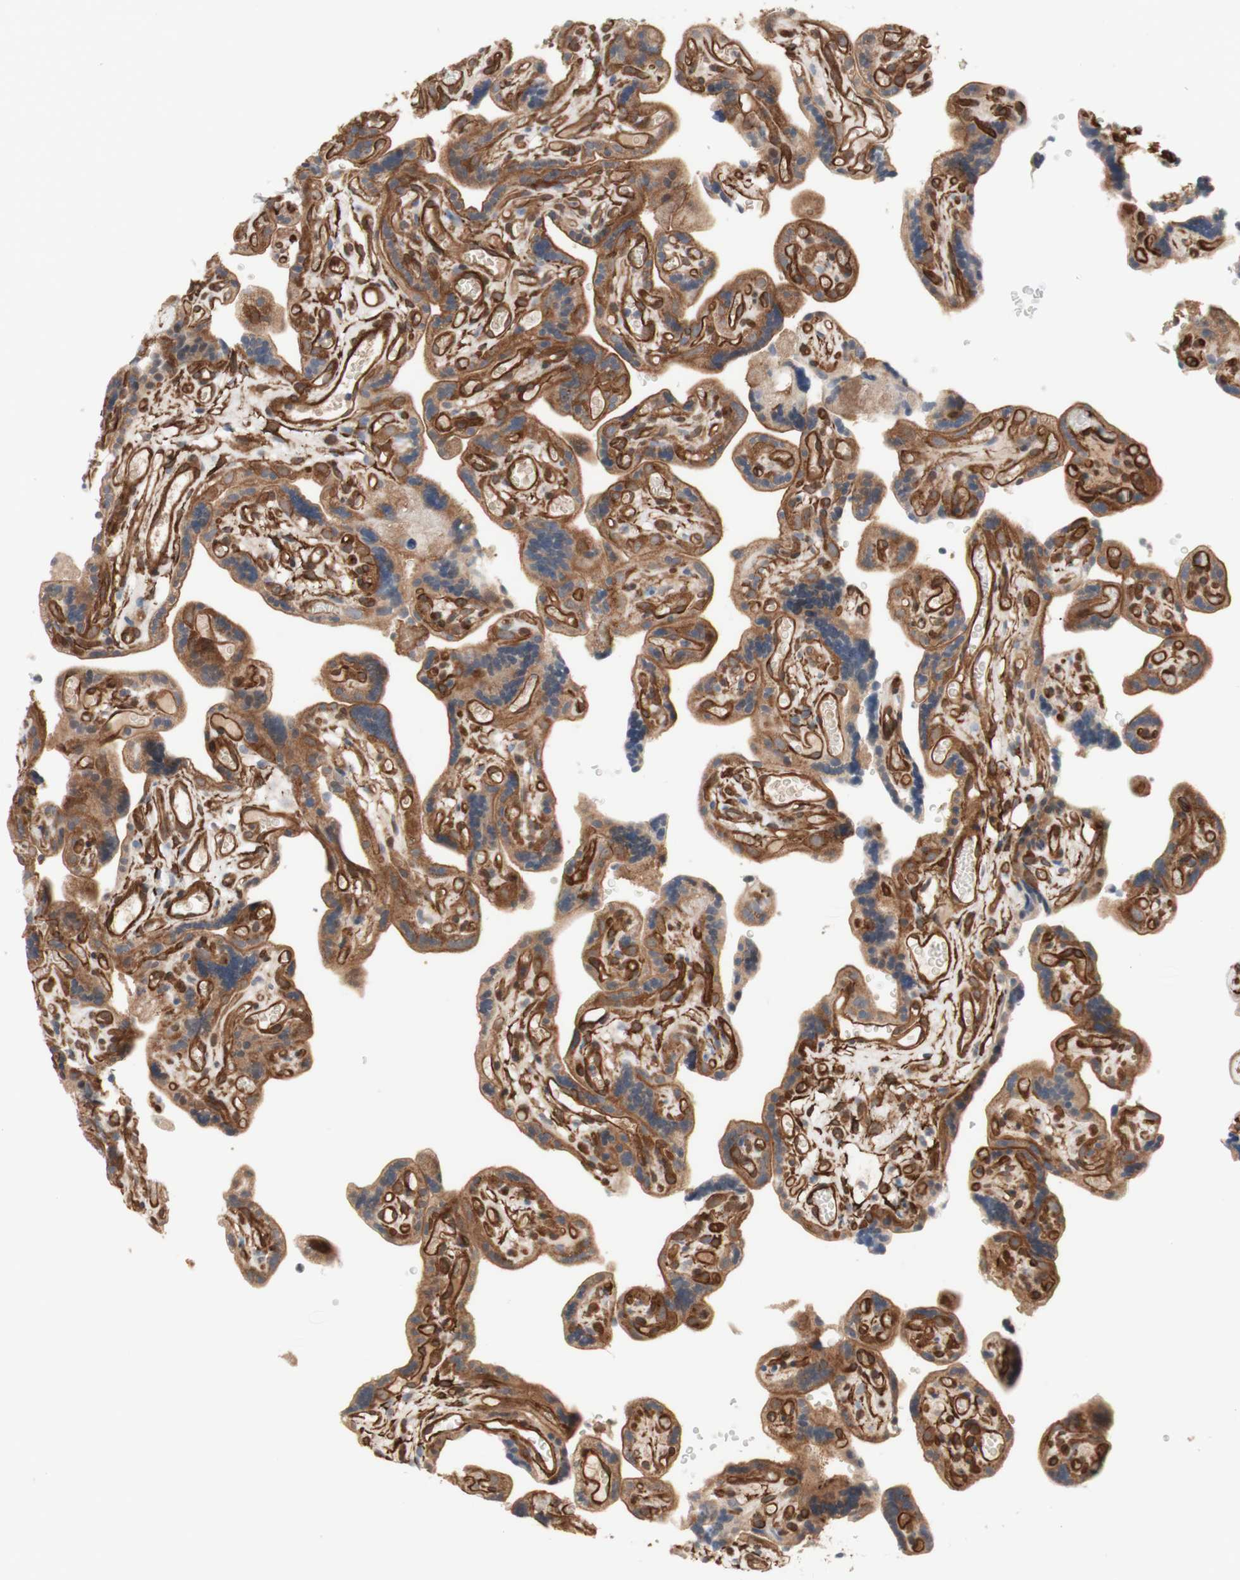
{"staining": {"intensity": "moderate", "quantity": ">75%", "location": "cytoplasmic/membranous"}, "tissue": "placenta", "cell_type": "Decidual cells", "image_type": "normal", "snomed": [{"axis": "morphology", "description": "Normal tissue, NOS"}, {"axis": "topography", "description": "Placenta"}], "caption": "A brown stain shows moderate cytoplasmic/membranous positivity of a protein in decidual cells of normal placenta. The protein is stained brown, and the nuclei are stained in blue (DAB IHC with brightfield microscopy, high magnification).", "gene": "CNN3", "patient": {"sex": "female", "age": 30}}